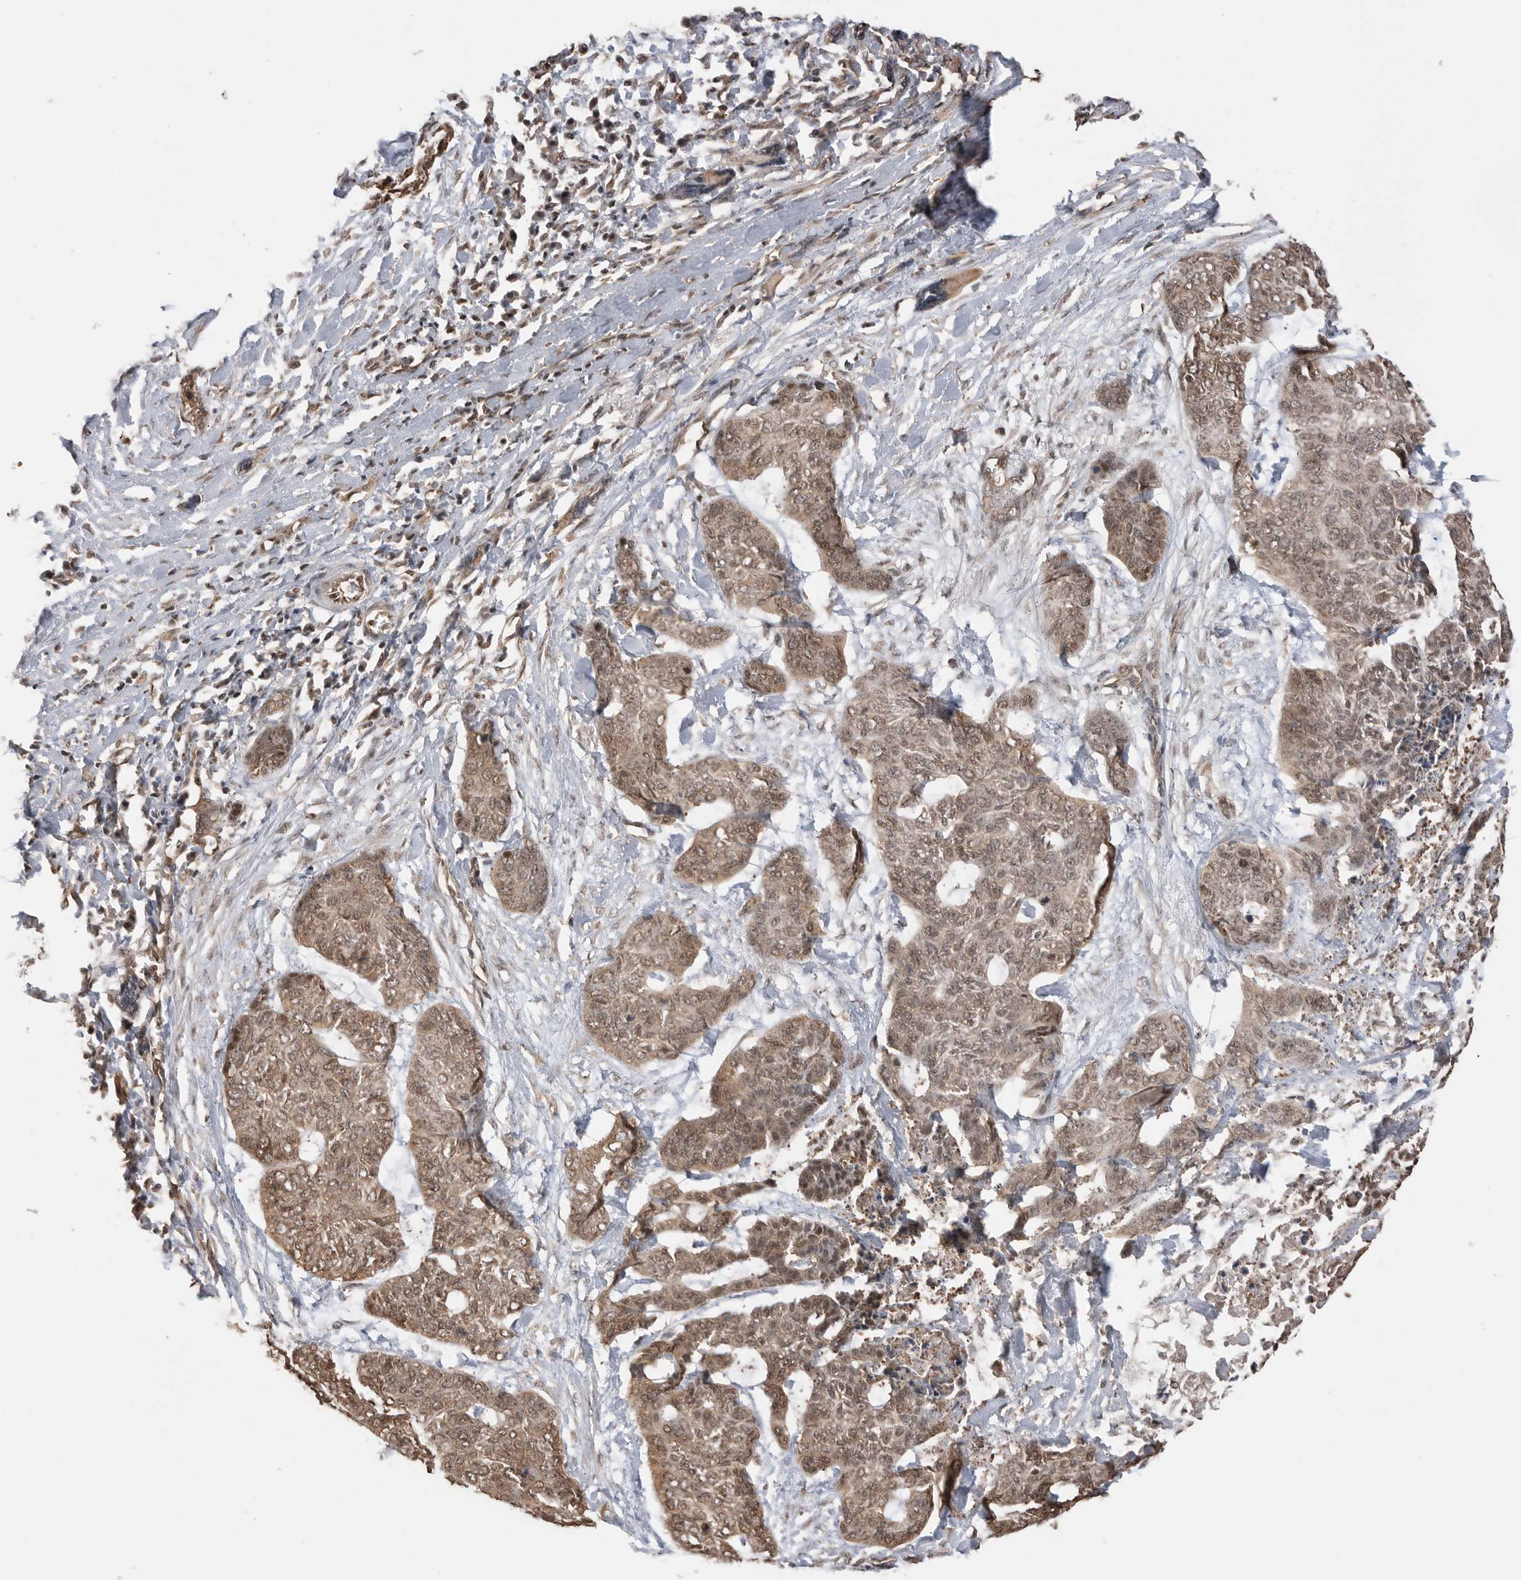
{"staining": {"intensity": "weak", "quantity": ">75%", "location": "cytoplasmic/membranous,nuclear"}, "tissue": "skin cancer", "cell_type": "Tumor cells", "image_type": "cancer", "snomed": [{"axis": "morphology", "description": "Basal cell carcinoma"}, {"axis": "topography", "description": "Skin"}], "caption": "Immunohistochemical staining of skin cancer (basal cell carcinoma) reveals low levels of weak cytoplasmic/membranous and nuclear protein expression in approximately >75% of tumor cells. Using DAB (brown) and hematoxylin (blue) stains, captured at high magnification using brightfield microscopy.", "gene": "PEAK1", "patient": {"sex": "female", "age": 64}}